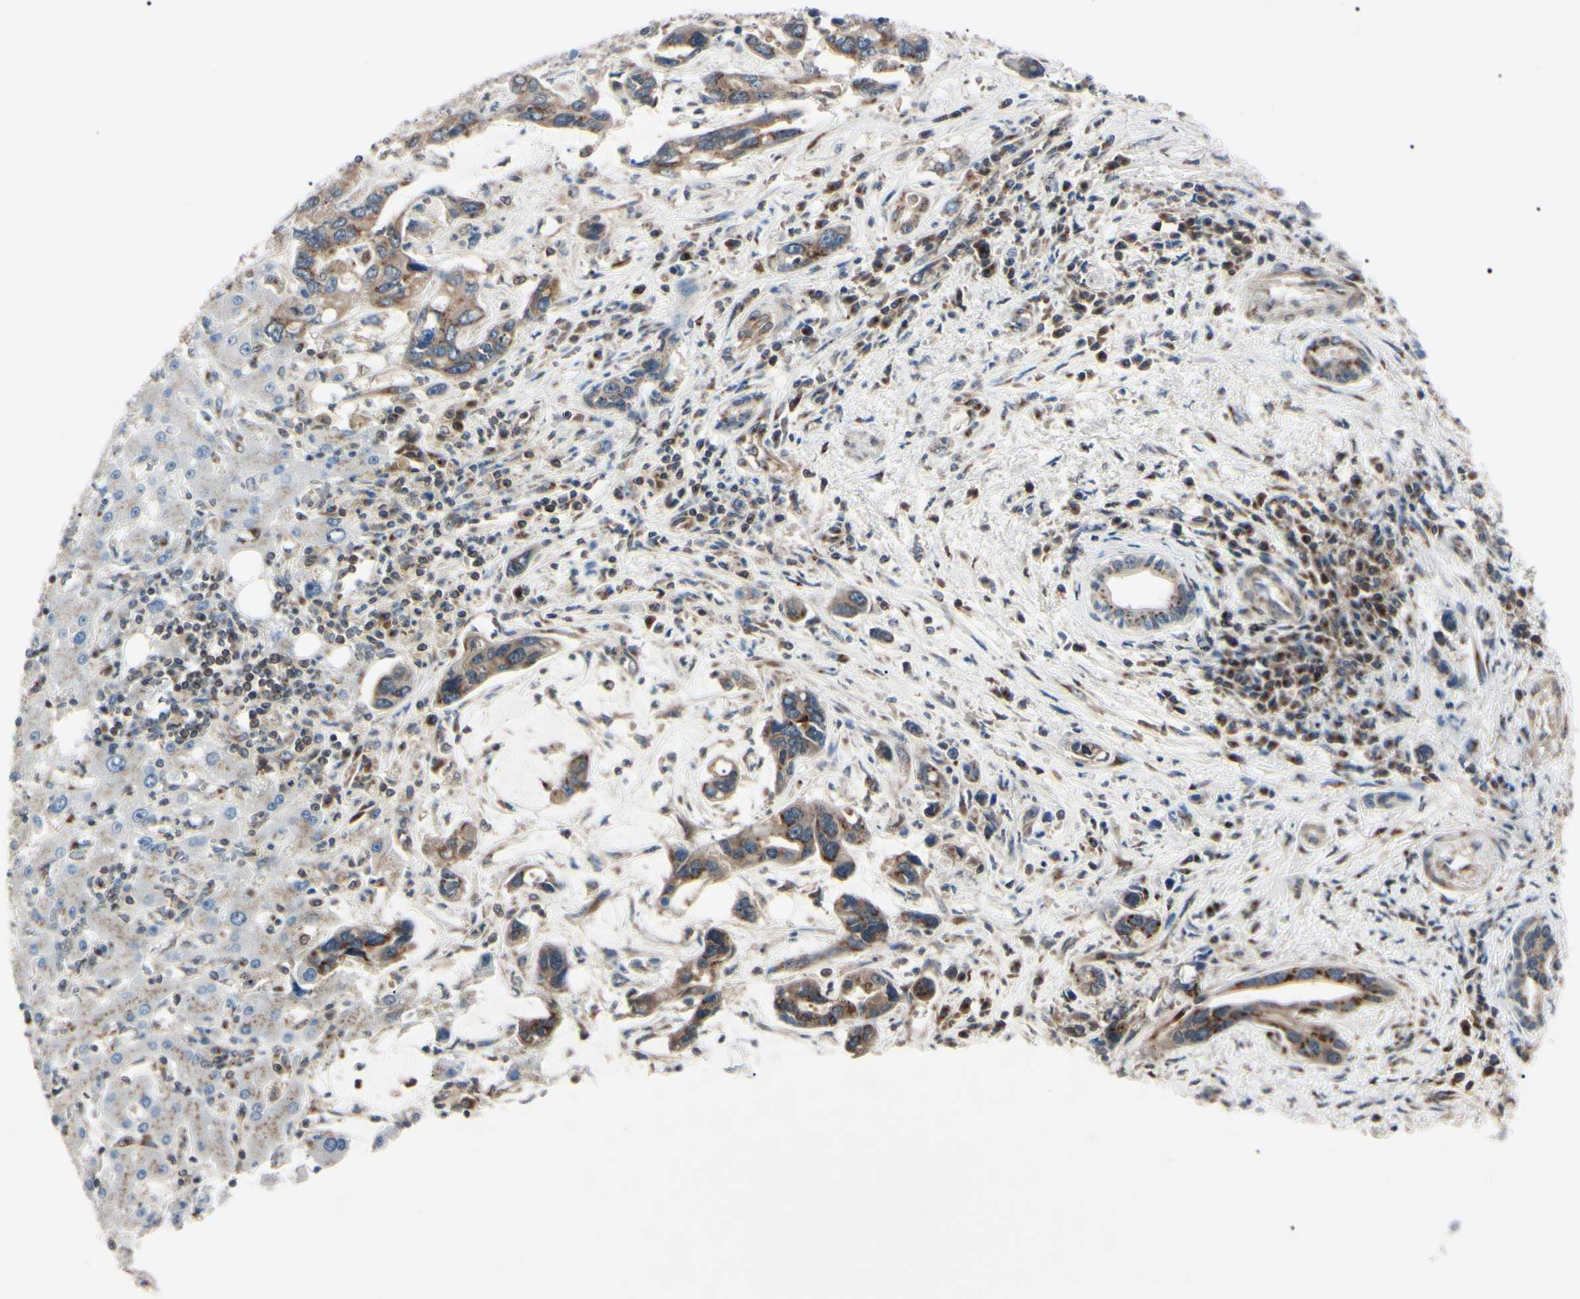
{"staining": {"intensity": "moderate", "quantity": "25%-75%", "location": "cytoplasmic/membranous"}, "tissue": "liver cancer", "cell_type": "Tumor cells", "image_type": "cancer", "snomed": [{"axis": "morphology", "description": "Cholangiocarcinoma"}, {"axis": "topography", "description": "Liver"}], "caption": "Brown immunohistochemical staining in human liver cancer (cholangiocarcinoma) shows moderate cytoplasmic/membranous positivity in about 25%-75% of tumor cells. The protein of interest is stained brown, and the nuclei are stained in blue (DAB (3,3'-diaminobenzidine) IHC with brightfield microscopy, high magnification).", "gene": "MAPRE1", "patient": {"sex": "female", "age": 65}}